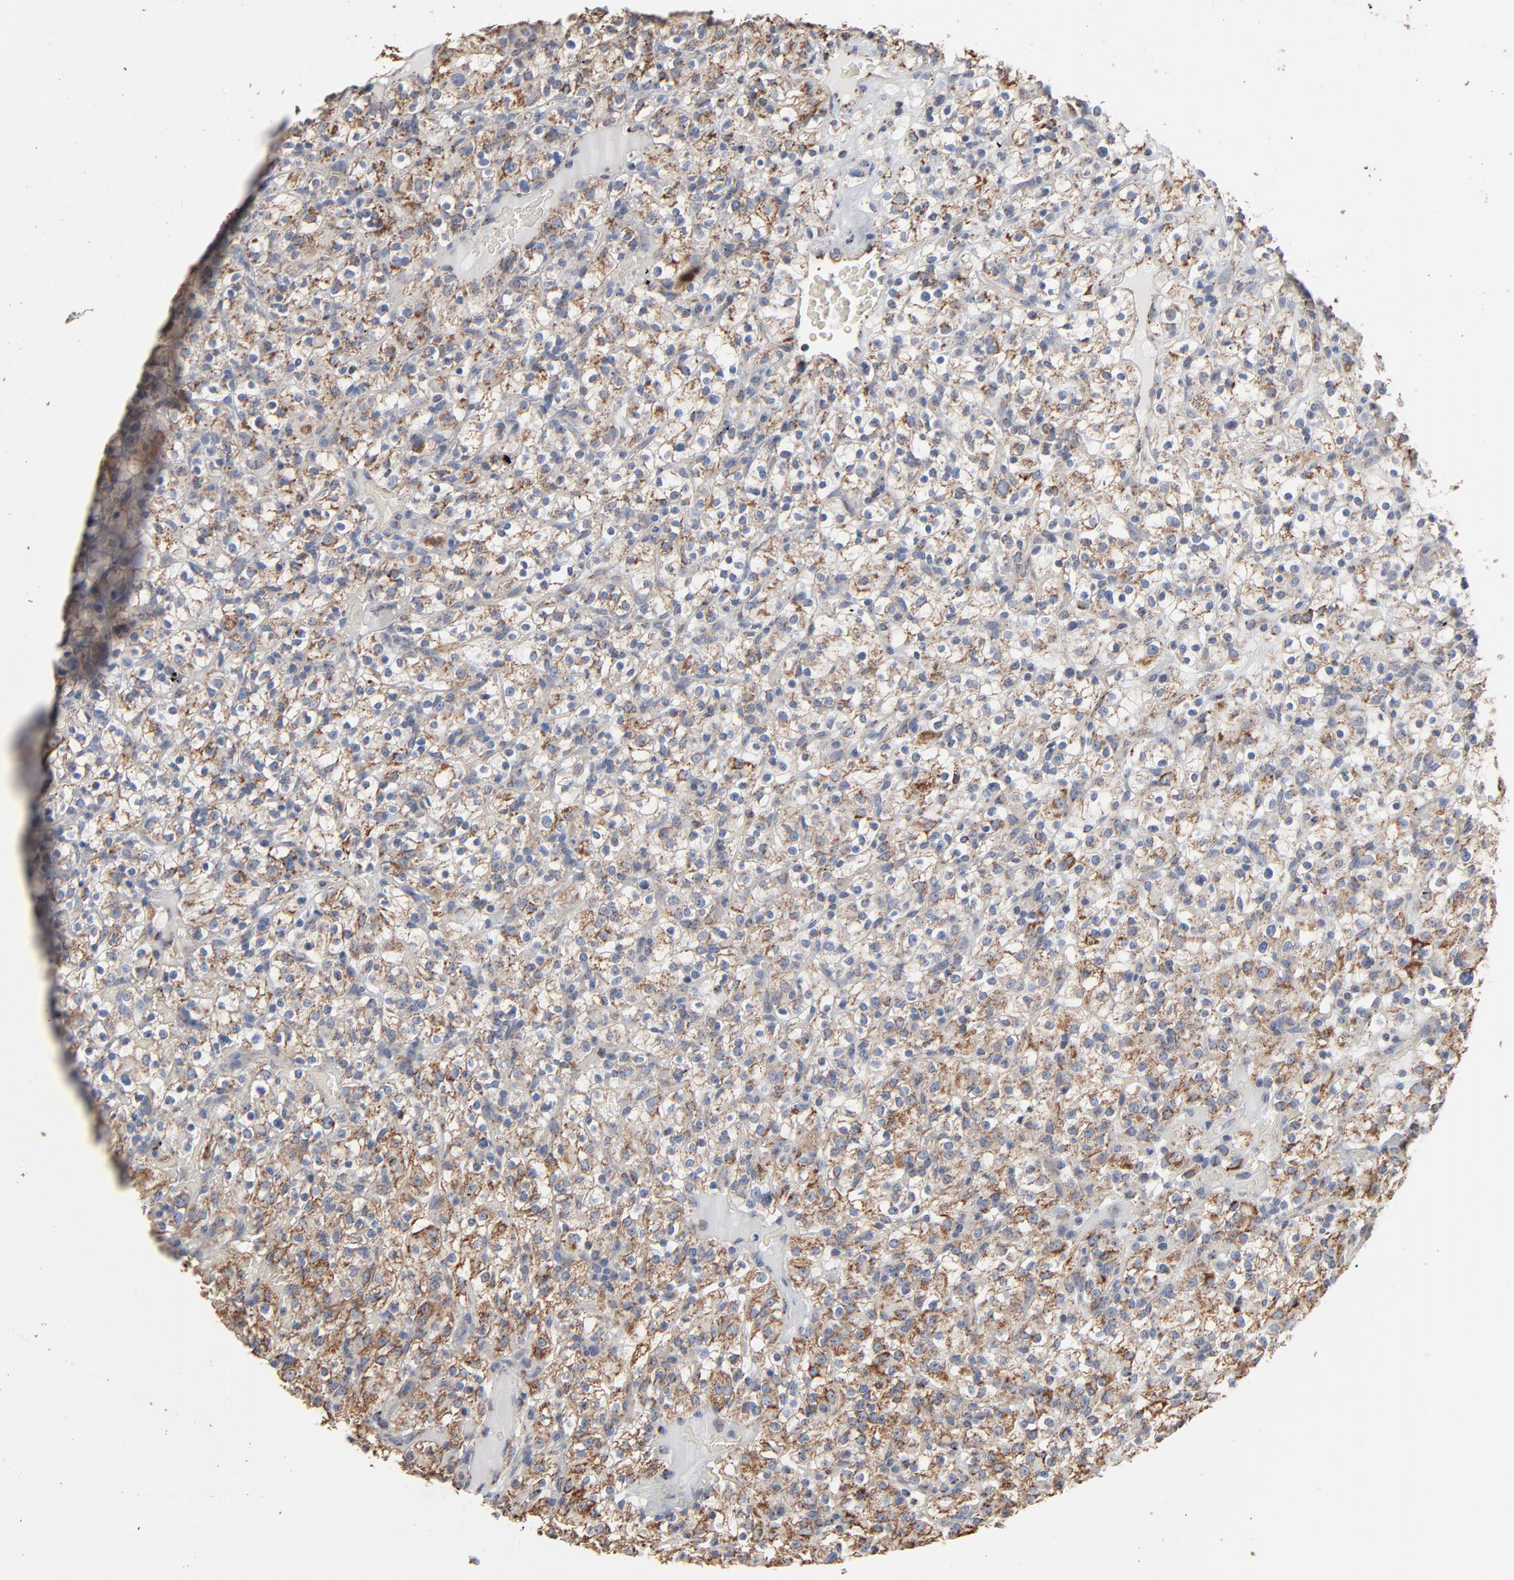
{"staining": {"intensity": "moderate", "quantity": ">75%", "location": "cytoplasmic/membranous"}, "tissue": "renal cancer", "cell_type": "Tumor cells", "image_type": "cancer", "snomed": [{"axis": "morphology", "description": "Normal tissue, NOS"}, {"axis": "morphology", "description": "Adenocarcinoma, NOS"}, {"axis": "topography", "description": "Kidney"}], "caption": "There is medium levels of moderate cytoplasmic/membranous staining in tumor cells of renal adenocarcinoma, as demonstrated by immunohistochemical staining (brown color).", "gene": "UQCRC1", "patient": {"sex": "female", "age": 72}}